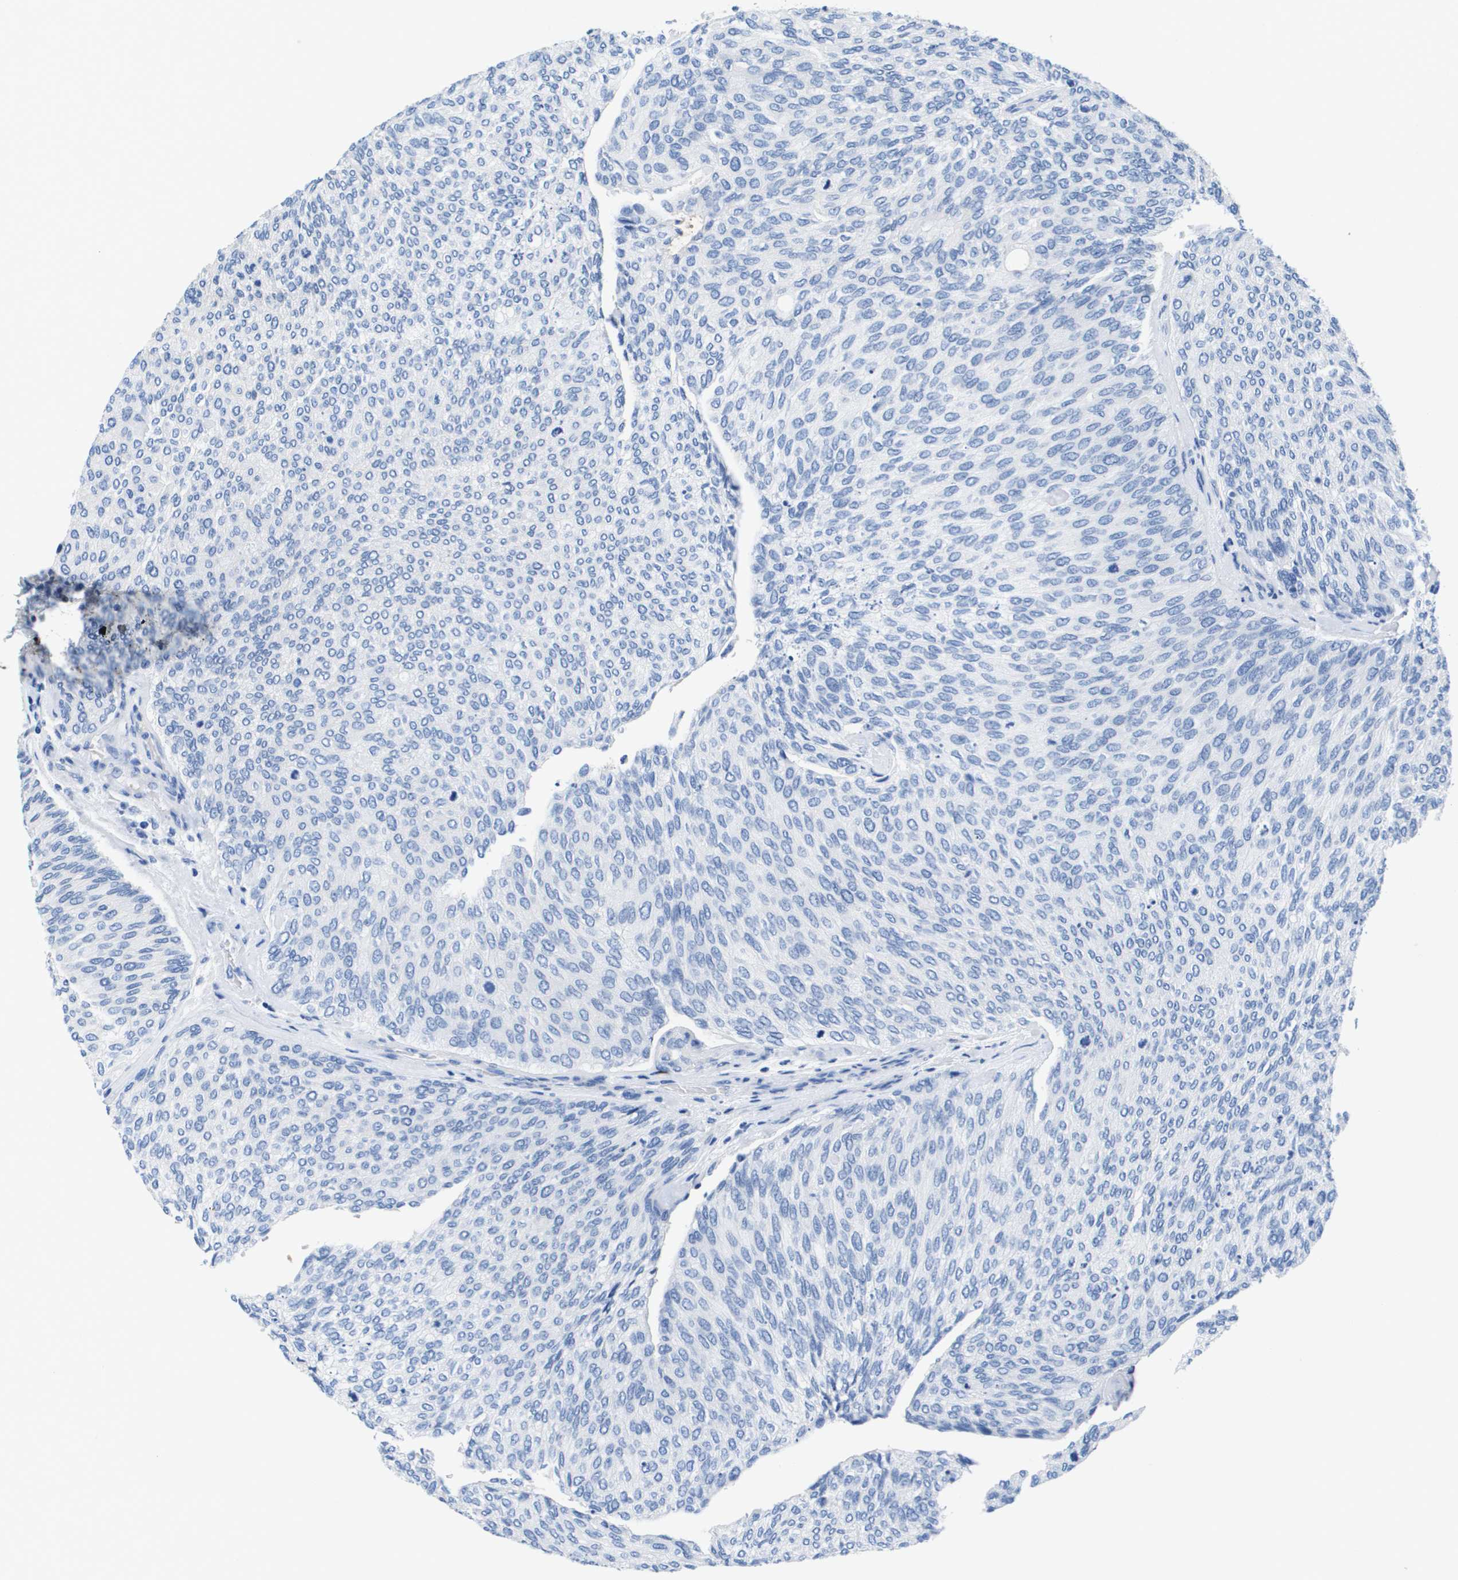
{"staining": {"intensity": "negative", "quantity": "none", "location": "none"}, "tissue": "urothelial cancer", "cell_type": "Tumor cells", "image_type": "cancer", "snomed": [{"axis": "morphology", "description": "Urothelial carcinoma, Low grade"}, {"axis": "topography", "description": "Urinary bladder"}], "caption": "DAB (3,3'-diaminobenzidine) immunohistochemical staining of human urothelial cancer demonstrates no significant positivity in tumor cells.", "gene": "APOA1", "patient": {"sex": "female", "age": 79}}